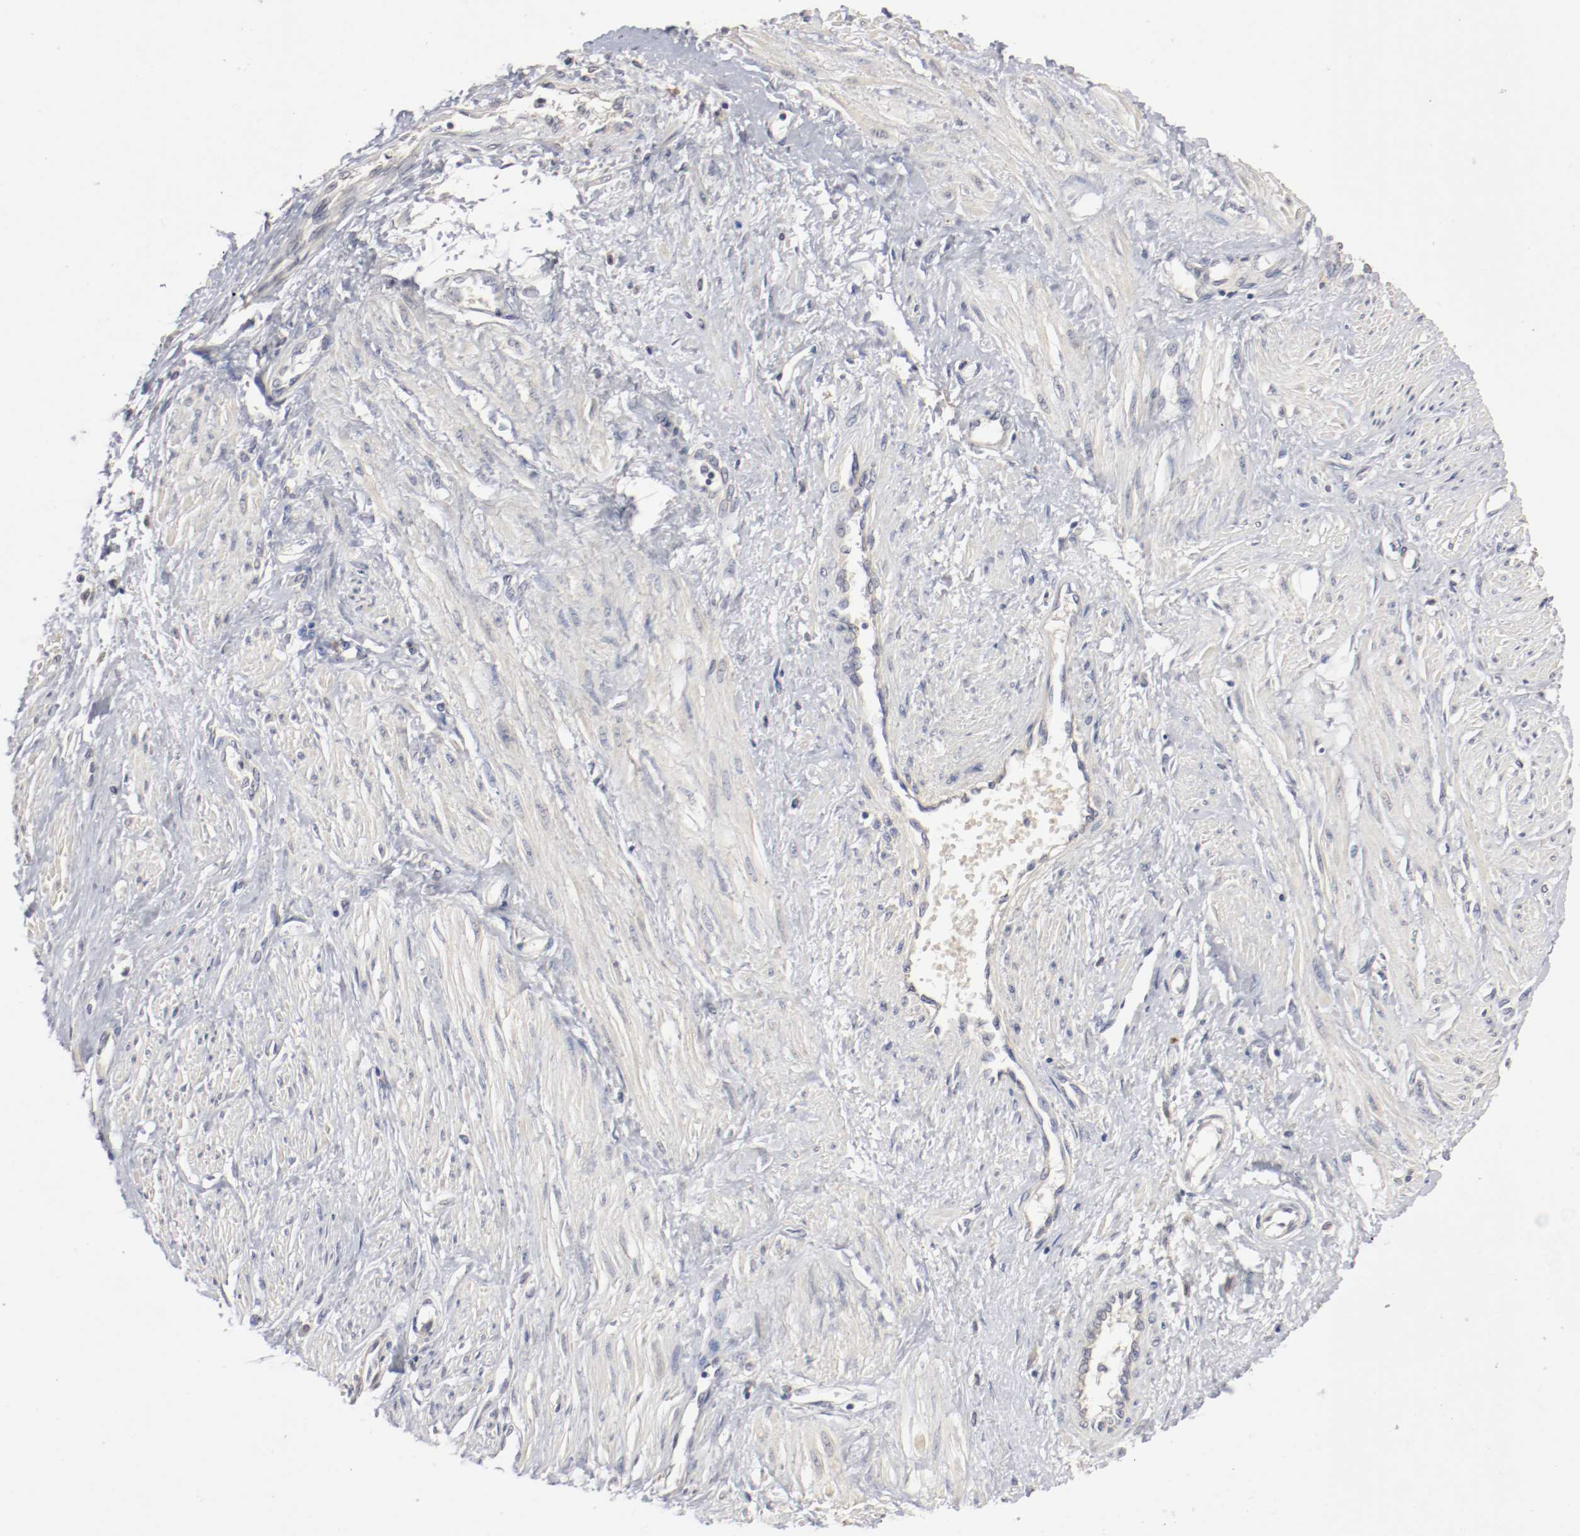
{"staining": {"intensity": "negative", "quantity": "none", "location": "none"}, "tissue": "smooth muscle", "cell_type": "Smooth muscle cells", "image_type": "normal", "snomed": [{"axis": "morphology", "description": "Normal tissue, NOS"}, {"axis": "topography", "description": "Smooth muscle"}, {"axis": "topography", "description": "Uterus"}], "caption": "Immunohistochemistry (IHC) image of unremarkable smooth muscle: smooth muscle stained with DAB shows no significant protein expression in smooth muscle cells.", "gene": "REN", "patient": {"sex": "female", "age": 39}}